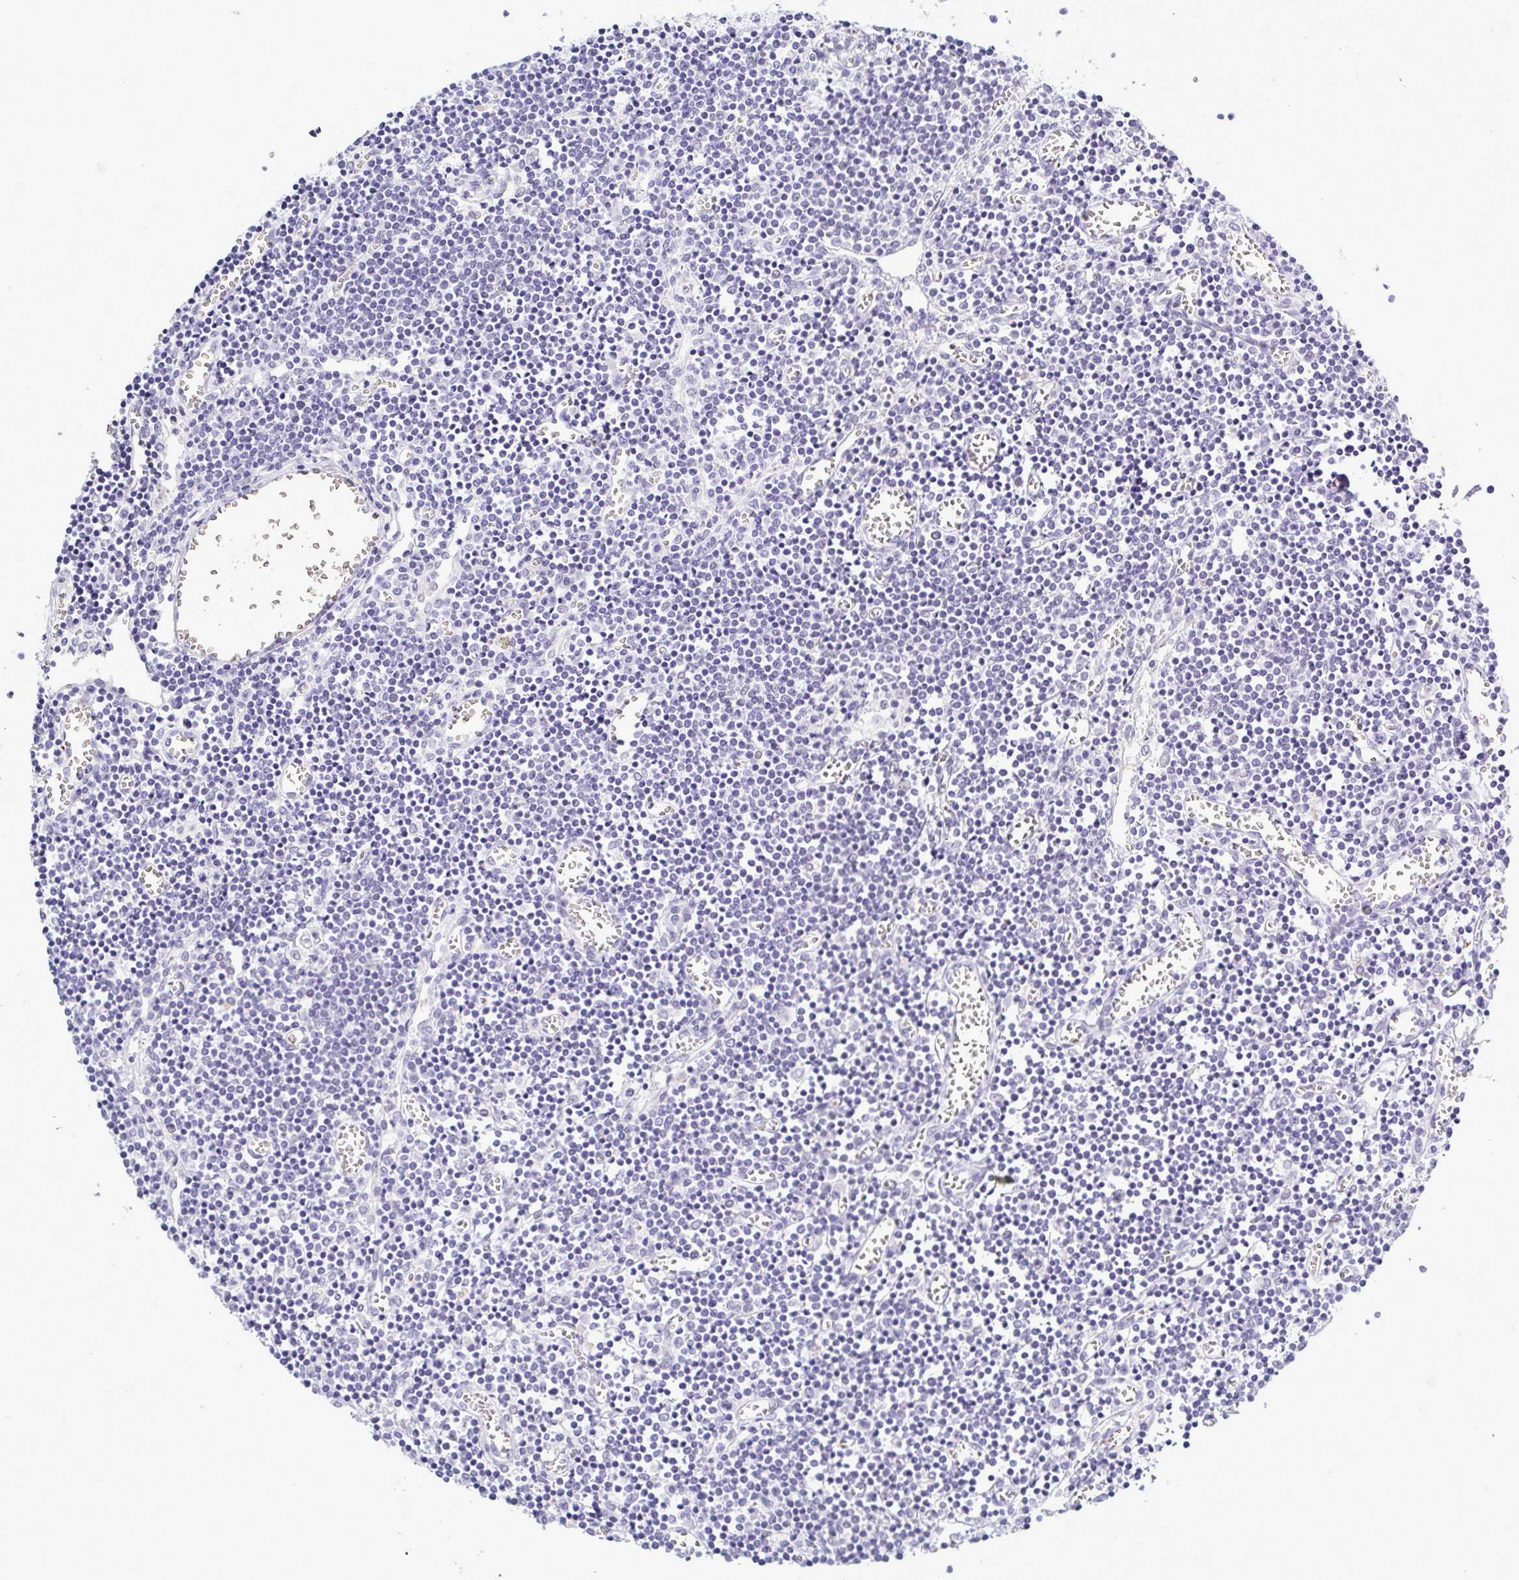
{"staining": {"intensity": "negative", "quantity": "none", "location": "none"}, "tissue": "lymph node", "cell_type": "Germinal center cells", "image_type": "normal", "snomed": [{"axis": "morphology", "description": "Normal tissue, NOS"}, {"axis": "topography", "description": "Lymph node"}], "caption": "This is an immunohistochemistry histopathology image of normal lymph node. There is no positivity in germinal center cells.", "gene": "MFSD4A", "patient": {"sex": "male", "age": 66}}